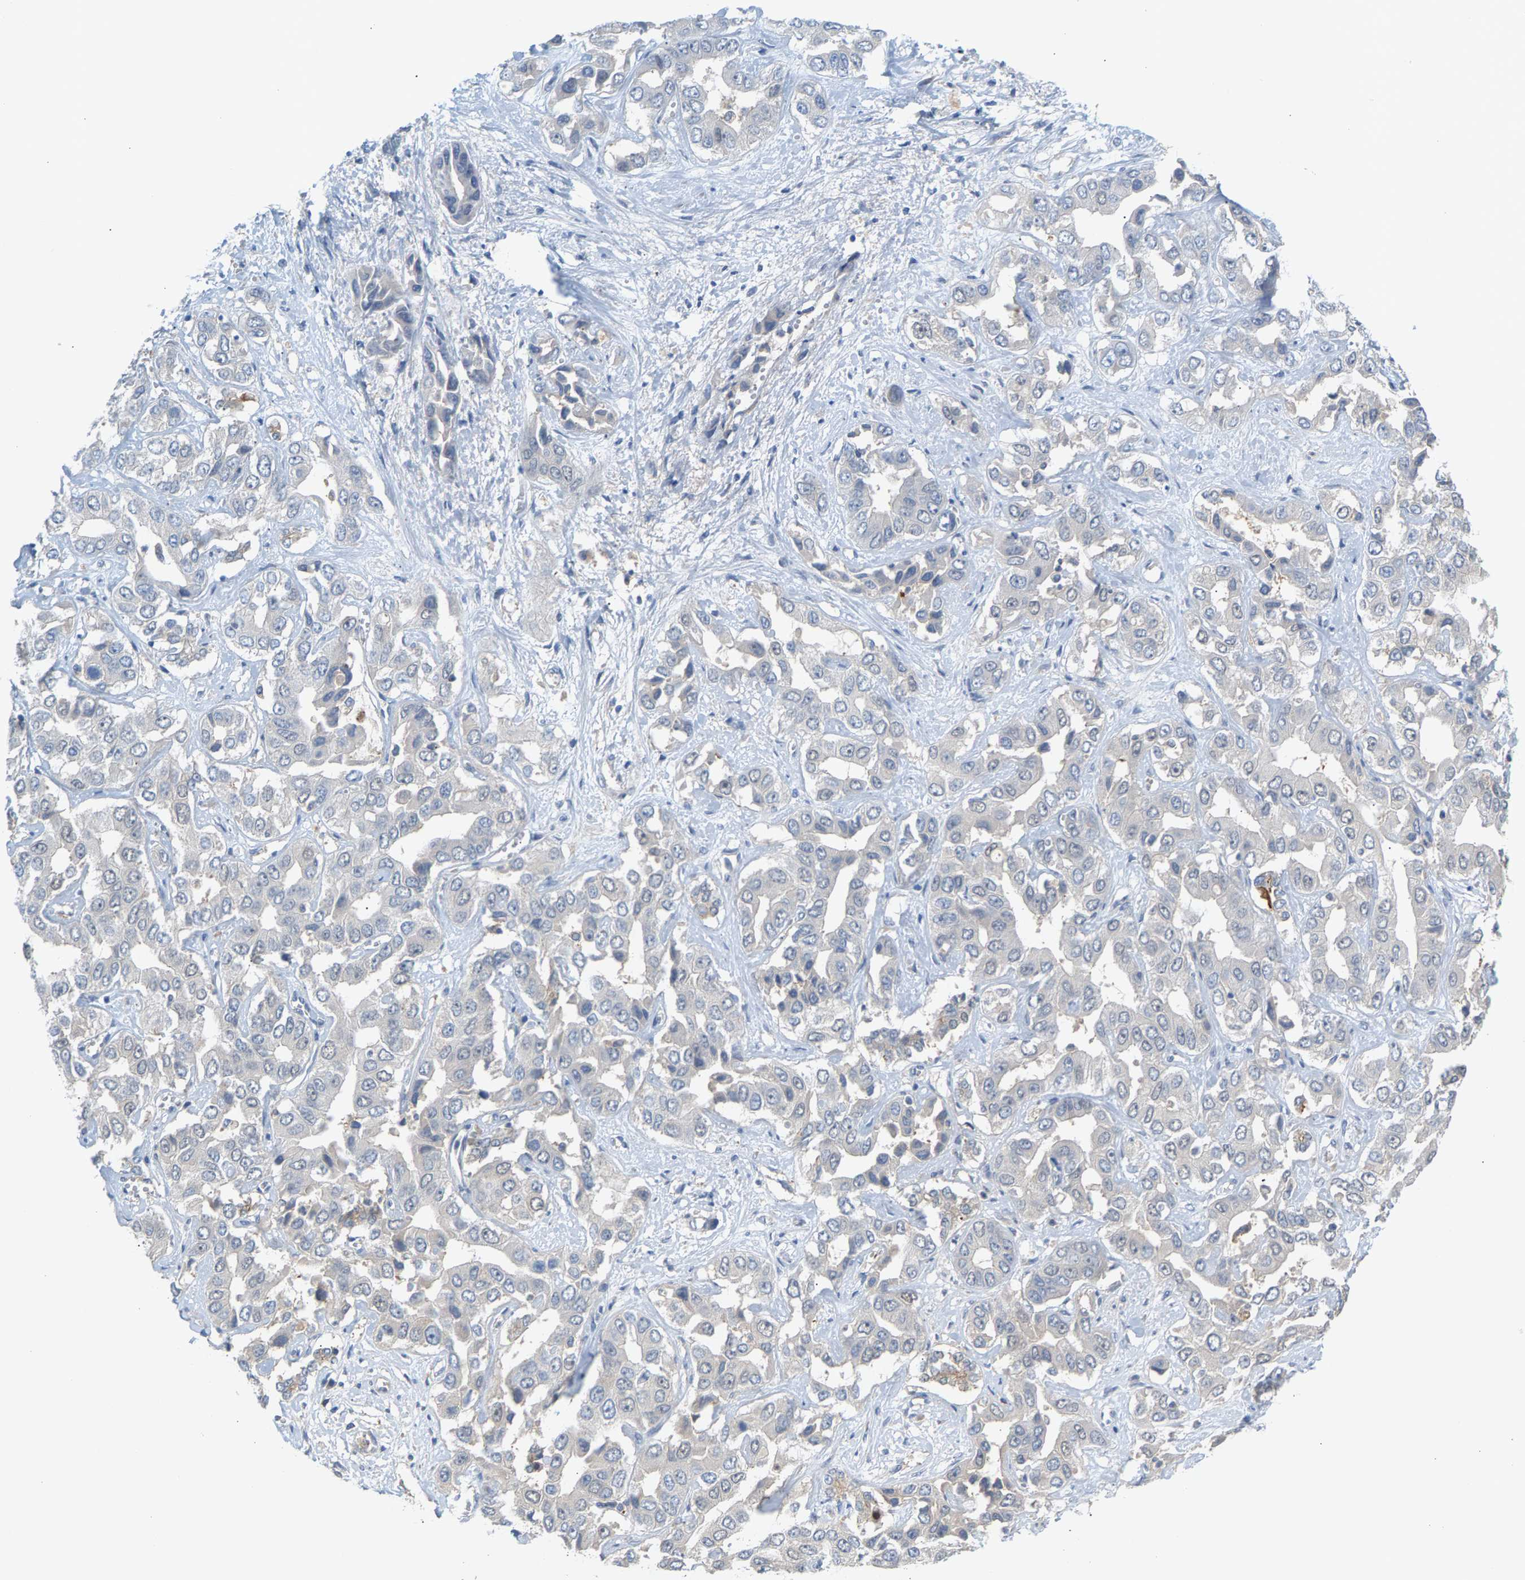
{"staining": {"intensity": "negative", "quantity": "none", "location": "none"}, "tissue": "liver cancer", "cell_type": "Tumor cells", "image_type": "cancer", "snomed": [{"axis": "morphology", "description": "Cholangiocarcinoma"}, {"axis": "topography", "description": "Liver"}], "caption": "Liver cancer (cholangiocarcinoma) stained for a protein using immunohistochemistry (IHC) reveals no positivity tumor cells.", "gene": "KRTAP27-1", "patient": {"sex": "female", "age": 52}}